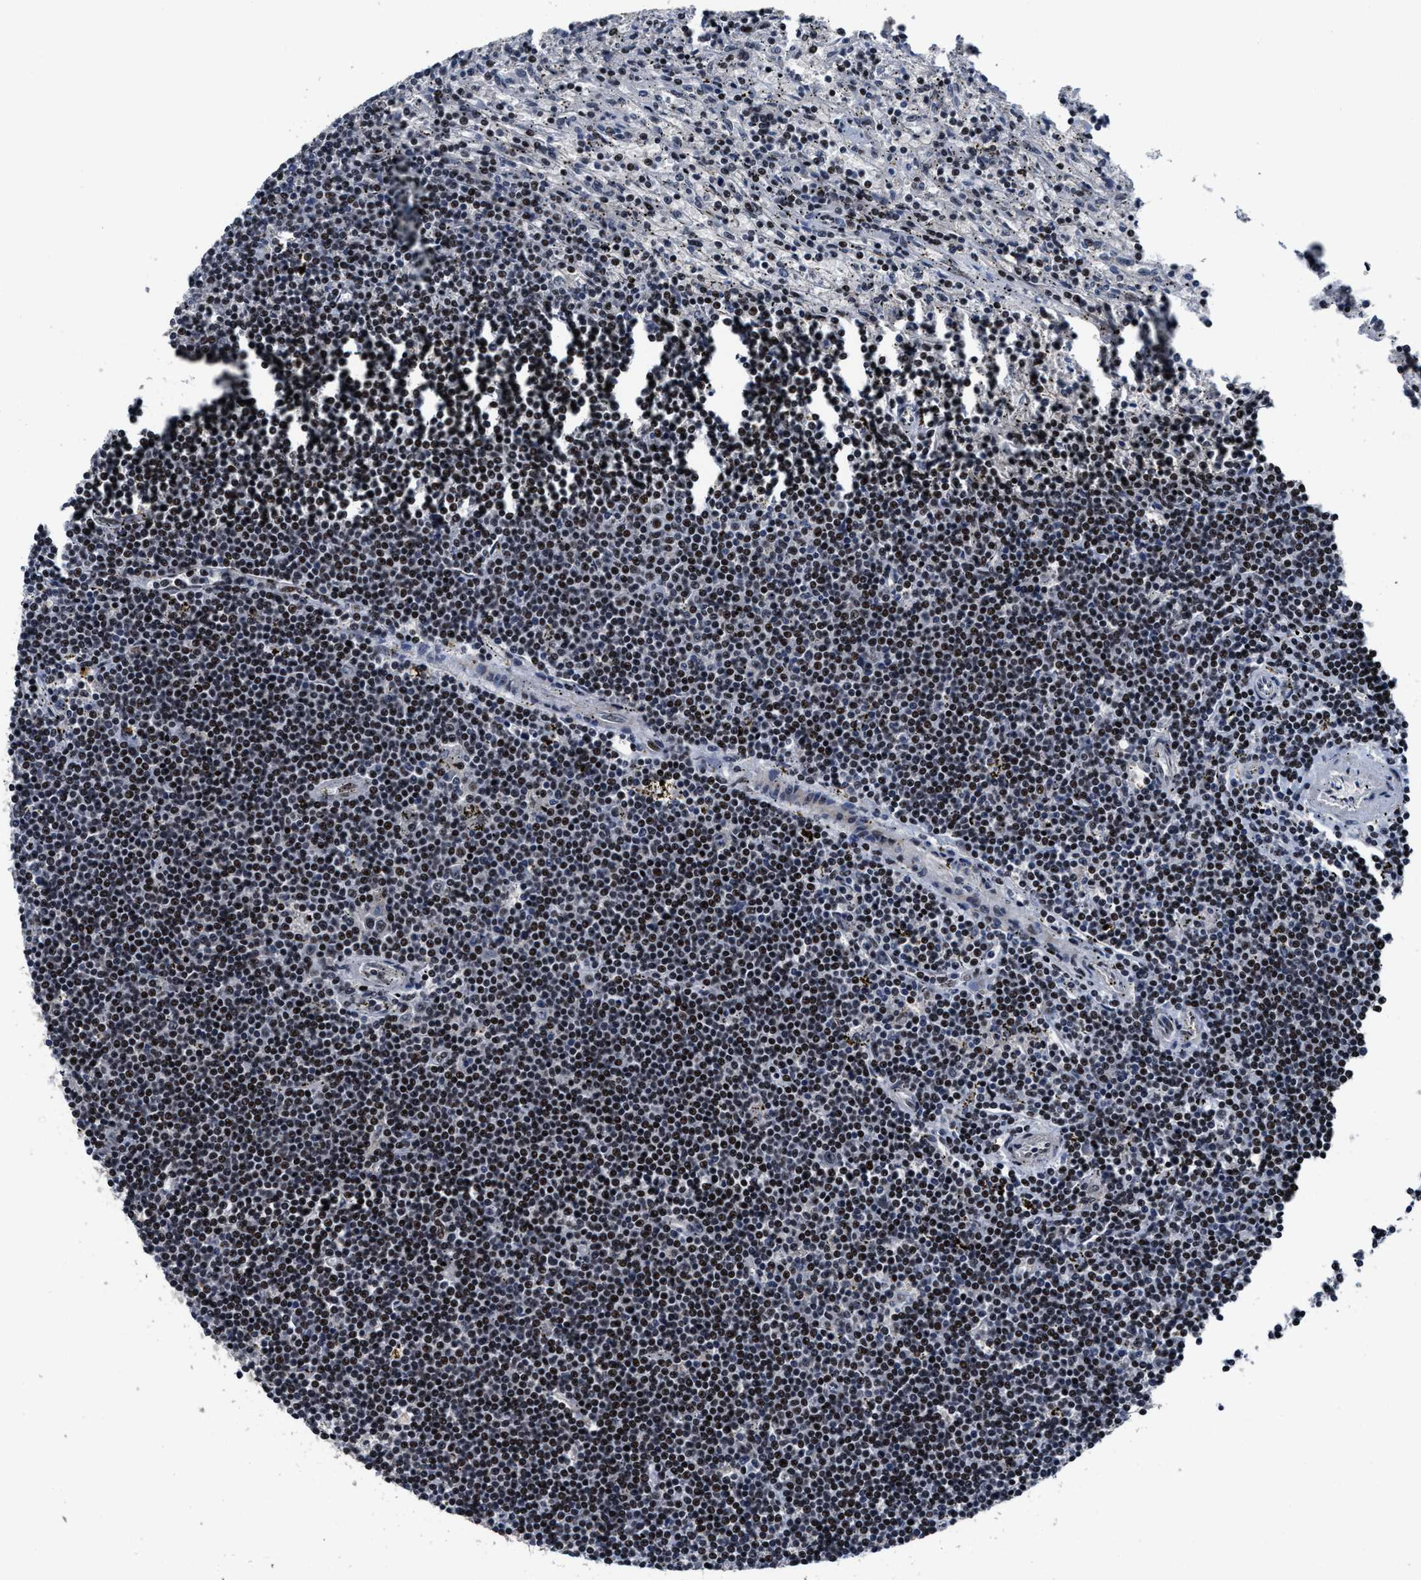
{"staining": {"intensity": "strong", "quantity": "25%-75%", "location": "nuclear"}, "tissue": "lymphoma", "cell_type": "Tumor cells", "image_type": "cancer", "snomed": [{"axis": "morphology", "description": "Malignant lymphoma, non-Hodgkin's type, Low grade"}, {"axis": "topography", "description": "Spleen"}], "caption": "Strong nuclear expression for a protein is seen in about 25%-75% of tumor cells of lymphoma using IHC.", "gene": "ZNF233", "patient": {"sex": "male", "age": 76}}